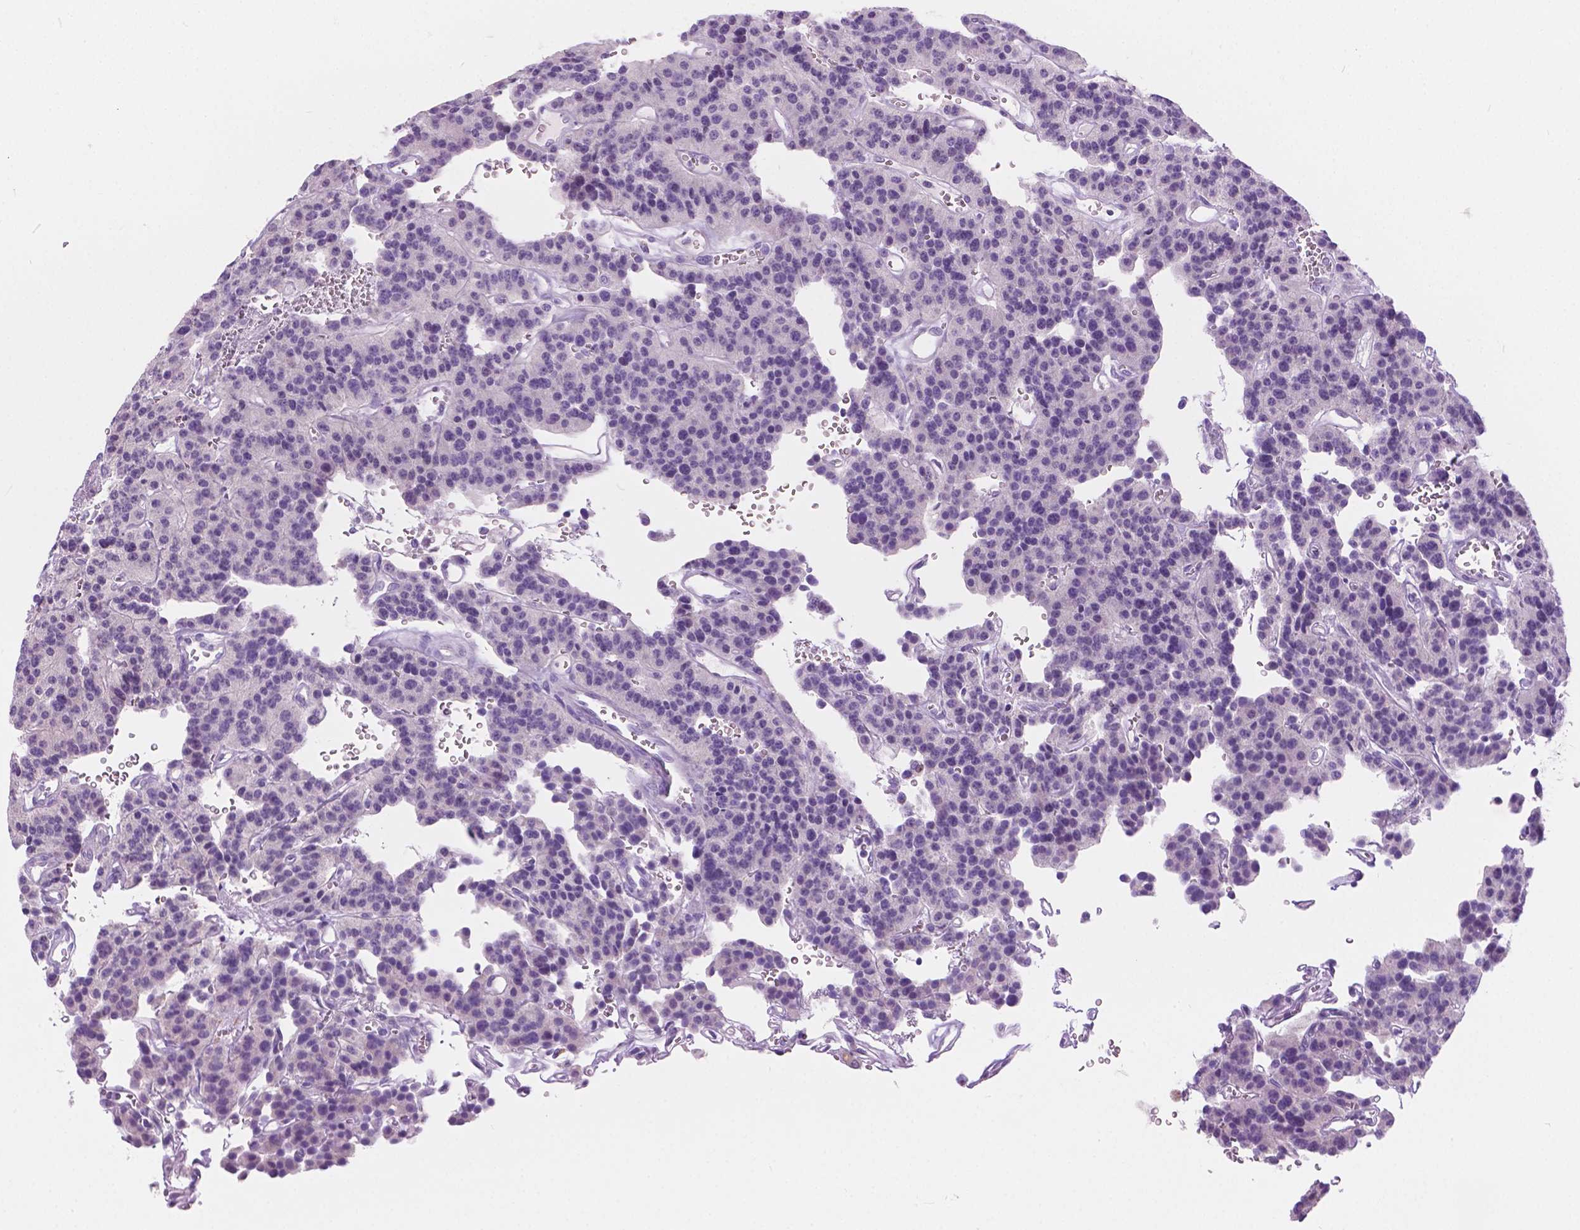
{"staining": {"intensity": "negative", "quantity": "none", "location": "none"}, "tissue": "carcinoid", "cell_type": "Tumor cells", "image_type": "cancer", "snomed": [{"axis": "morphology", "description": "Carcinoid, malignant, NOS"}, {"axis": "topography", "description": "Lung"}], "caption": "This is a photomicrograph of immunohistochemistry staining of malignant carcinoid, which shows no positivity in tumor cells.", "gene": "ARMS2", "patient": {"sex": "female", "age": 71}}